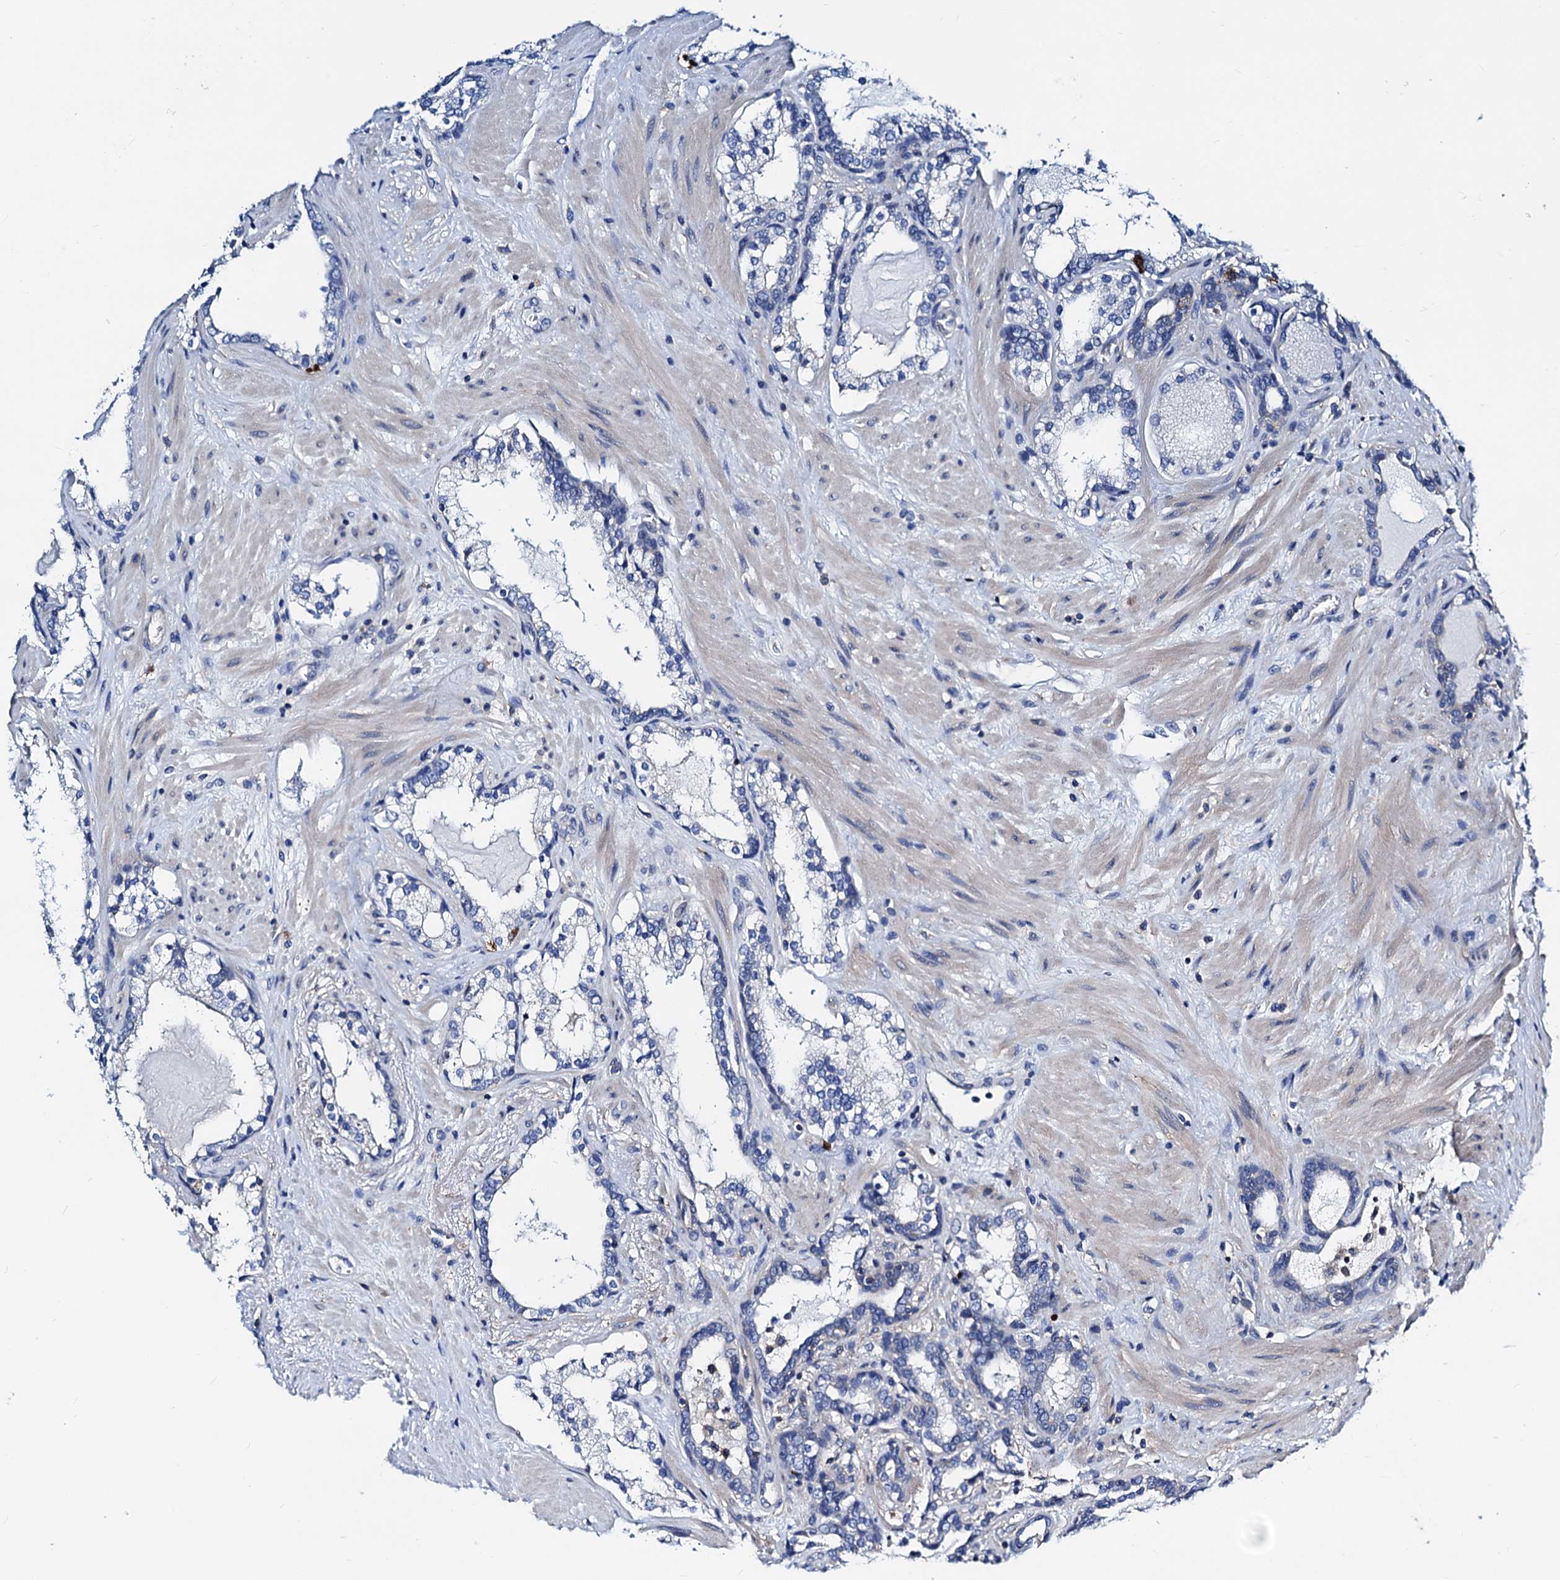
{"staining": {"intensity": "negative", "quantity": "none", "location": "none"}, "tissue": "prostate cancer", "cell_type": "Tumor cells", "image_type": "cancer", "snomed": [{"axis": "morphology", "description": "Adenocarcinoma, High grade"}, {"axis": "topography", "description": "Prostate"}], "caption": "High magnification brightfield microscopy of prostate adenocarcinoma (high-grade) stained with DAB (brown) and counterstained with hematoxylin (blue): tumor cells show no significant staining.", "gene": "GCOM1", "patient": {"sex": "male", "age": 58}}